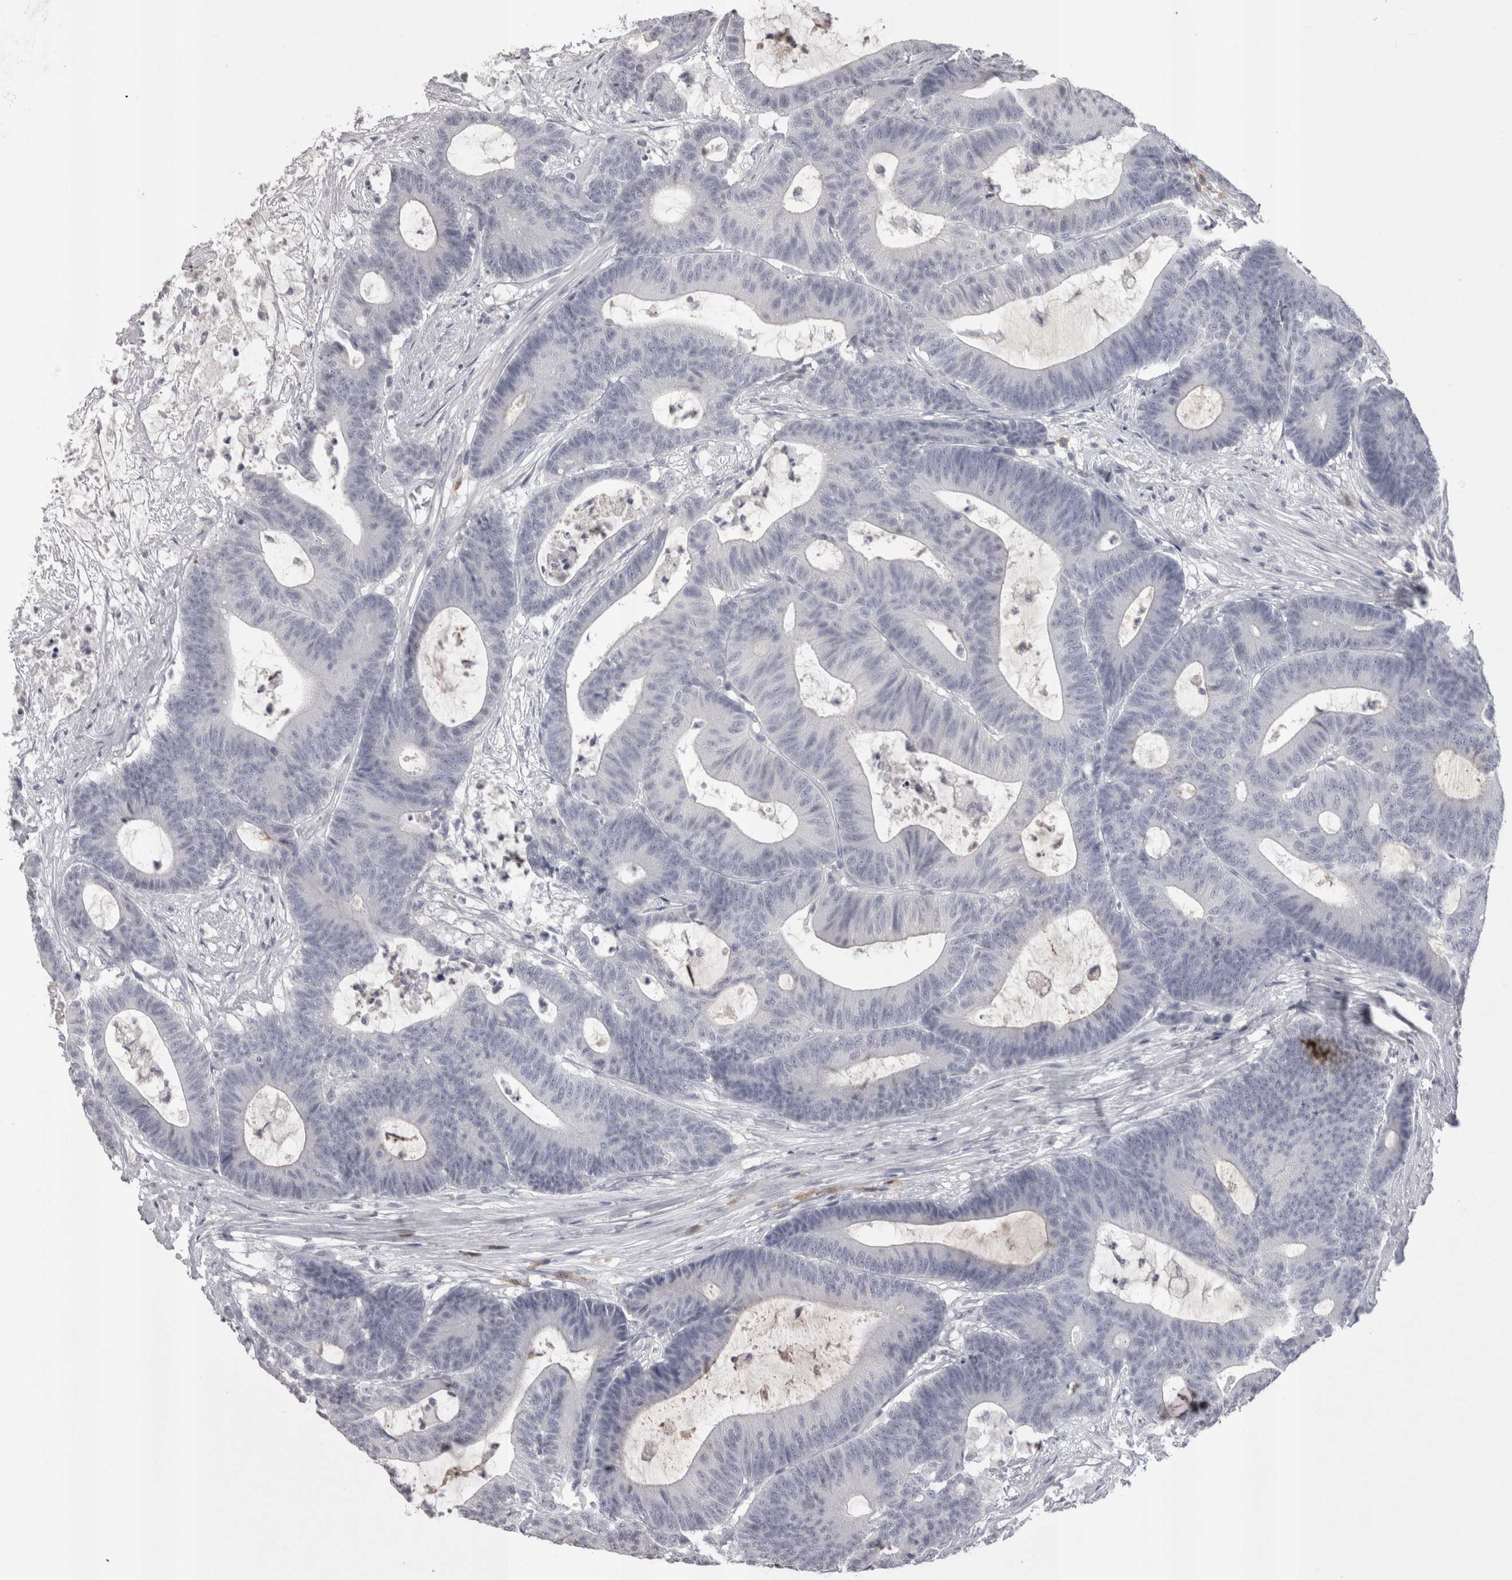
{"staining": {"intensity": "negative", "quantity": "none", "location": "none"}, "tissue": "colorectal cancer", "cell_type": "Tumor cells", "image_type": "cancer", "snomed": [{"axis": "morphology", "description": "Adenocarcinoma, NOS"}, {"axis": "topography", "description": "Colon"}], "caption": "Photomicrograph shows no significant protein expression in tumor cells of colorectal adenocarcinoma. The staining was performed using DAB (3,3'-diaminobenzidine) to visualize the protein expression in brown, while the nuclei were stained in blue with hematoxylin (Magnification: 20x).", "gene": "LAX1", "patient": {"sex": "female", "age": 84}}